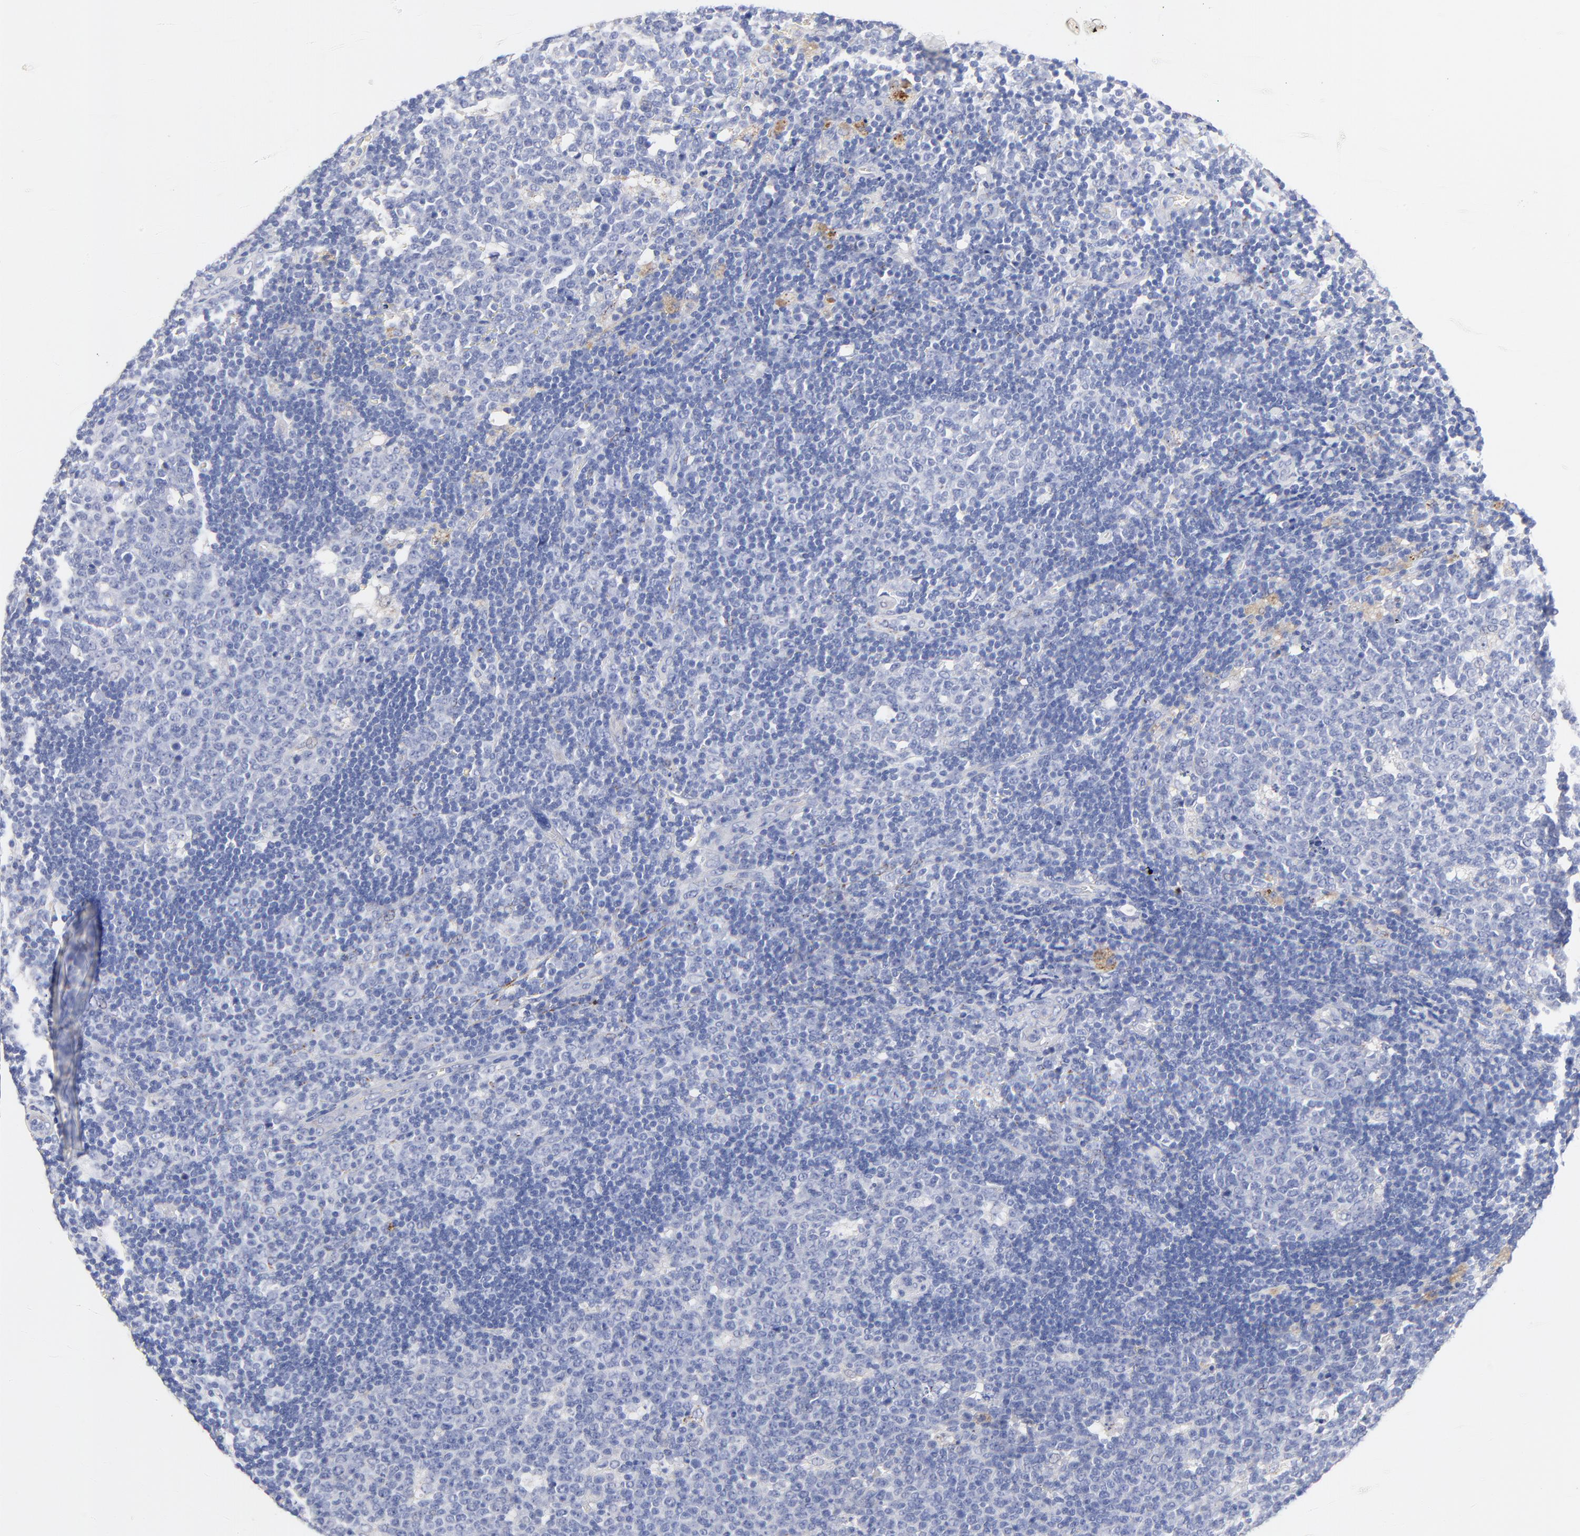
{"staining": {"intensity": "negative", "quantity": "none", "location": "none"}, "tissue": "lymph node", "cell_type": "Germinal center cells", "image_type": "normal", "snomed": [{"axis": "morphology", "description": "Normal tissue, NOS"}, {"axis": "topography", "description": "Lymph node"}, {"axis": "topography", "description": "Salivary gland"}], "caption": "A photomicrograph of lymph node stained for a protein shows no brown staining in germinal center cells.", "gene": "FBXO10", "patient": {"sex": "male", "age": 8}}